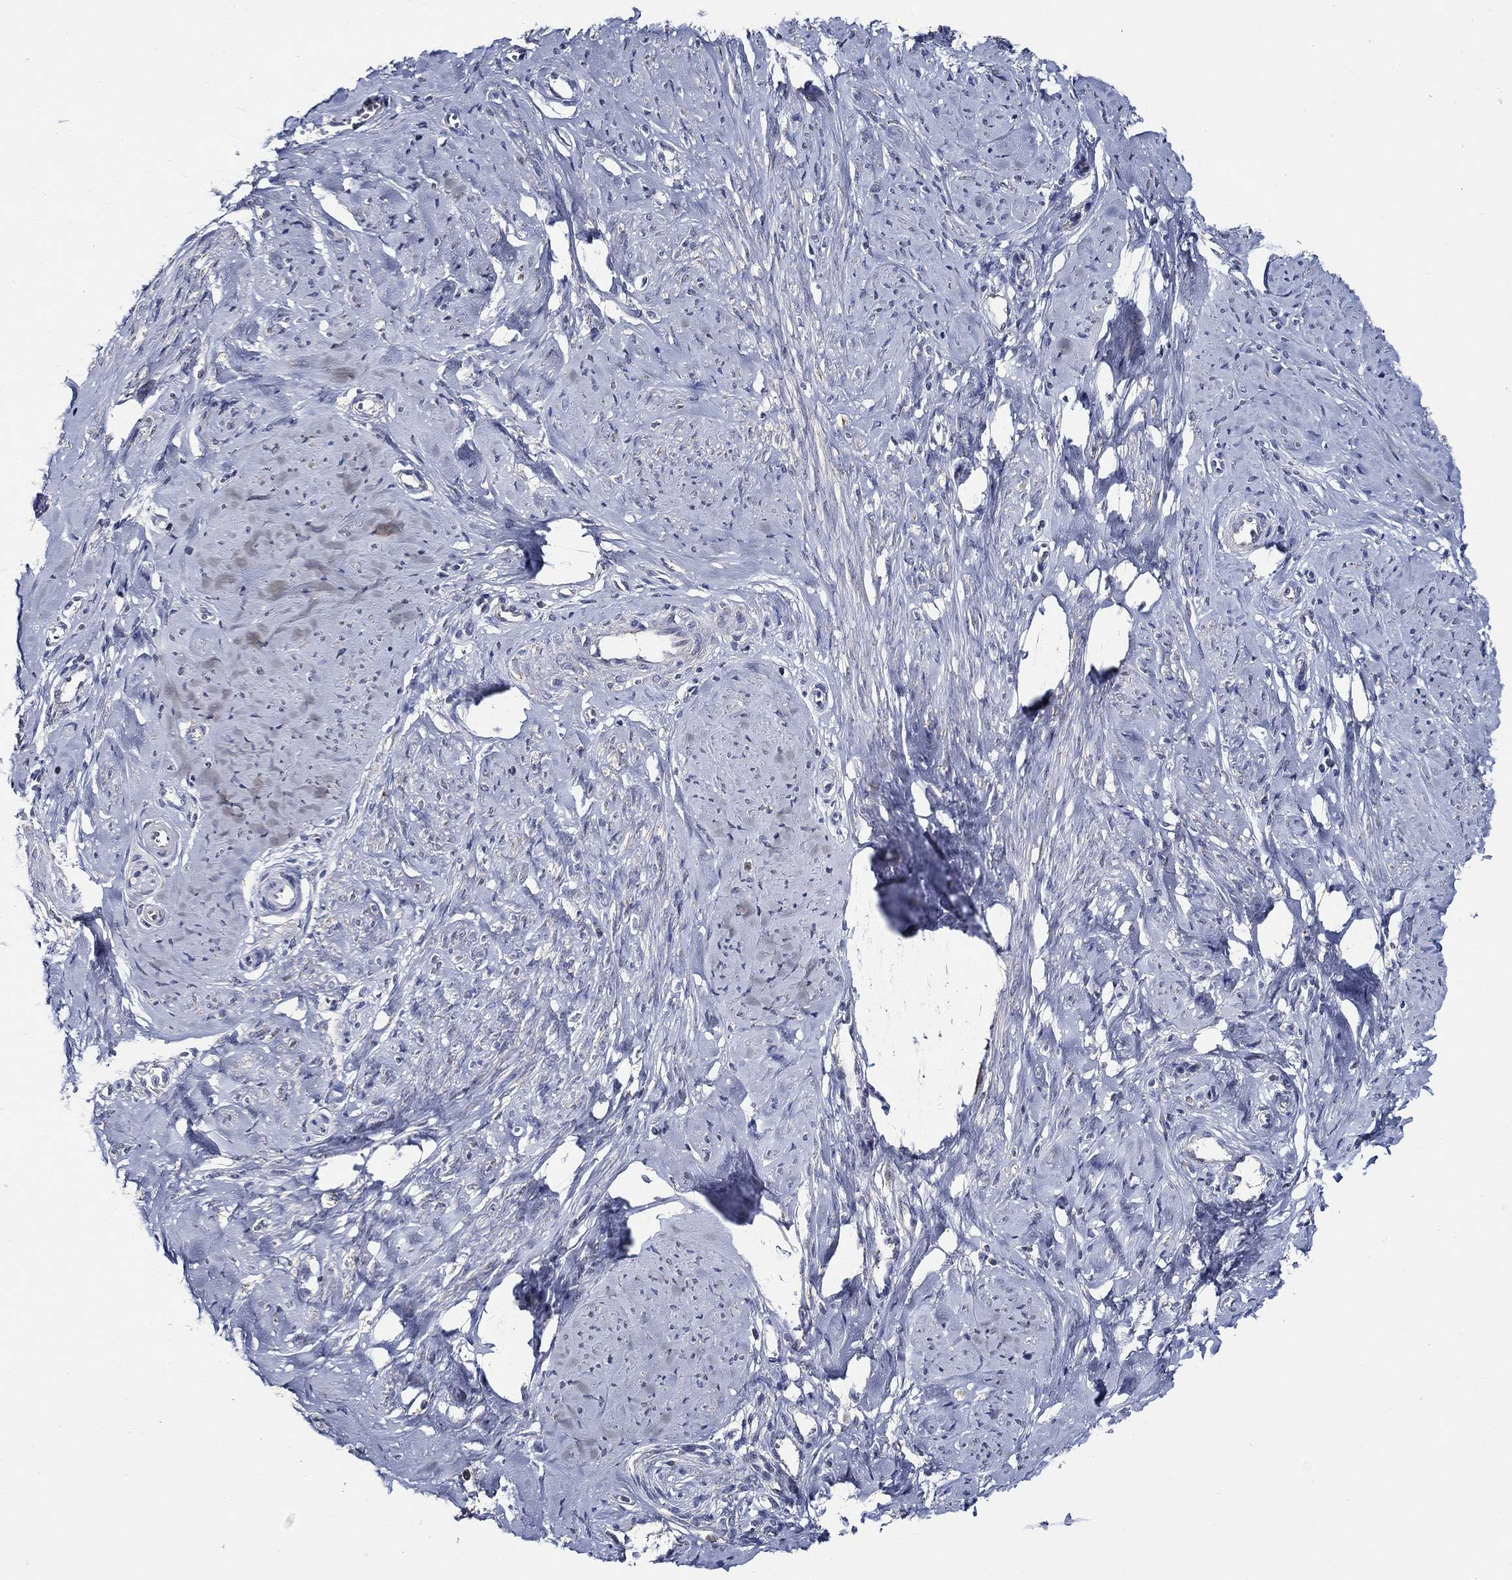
{"staining": {"intensity": "negative", "quantity": "none", "location": "none"}, "tissue": "smooth muscle", "cell_type": "Smooth muscle cells", "image_type": "normal", "snomed": [{"axis": "morphology", "description": "Normal tissue, NOS"}, {"axis": "topography", "description": "Smooth muscle"}], "caption": "Immunohistochemical staining of unremarkable smooth muscle displays no significant staining in smooth muscle cells.", "gene": "WDR53", "patient": {"sex": "female", "age": 48}}